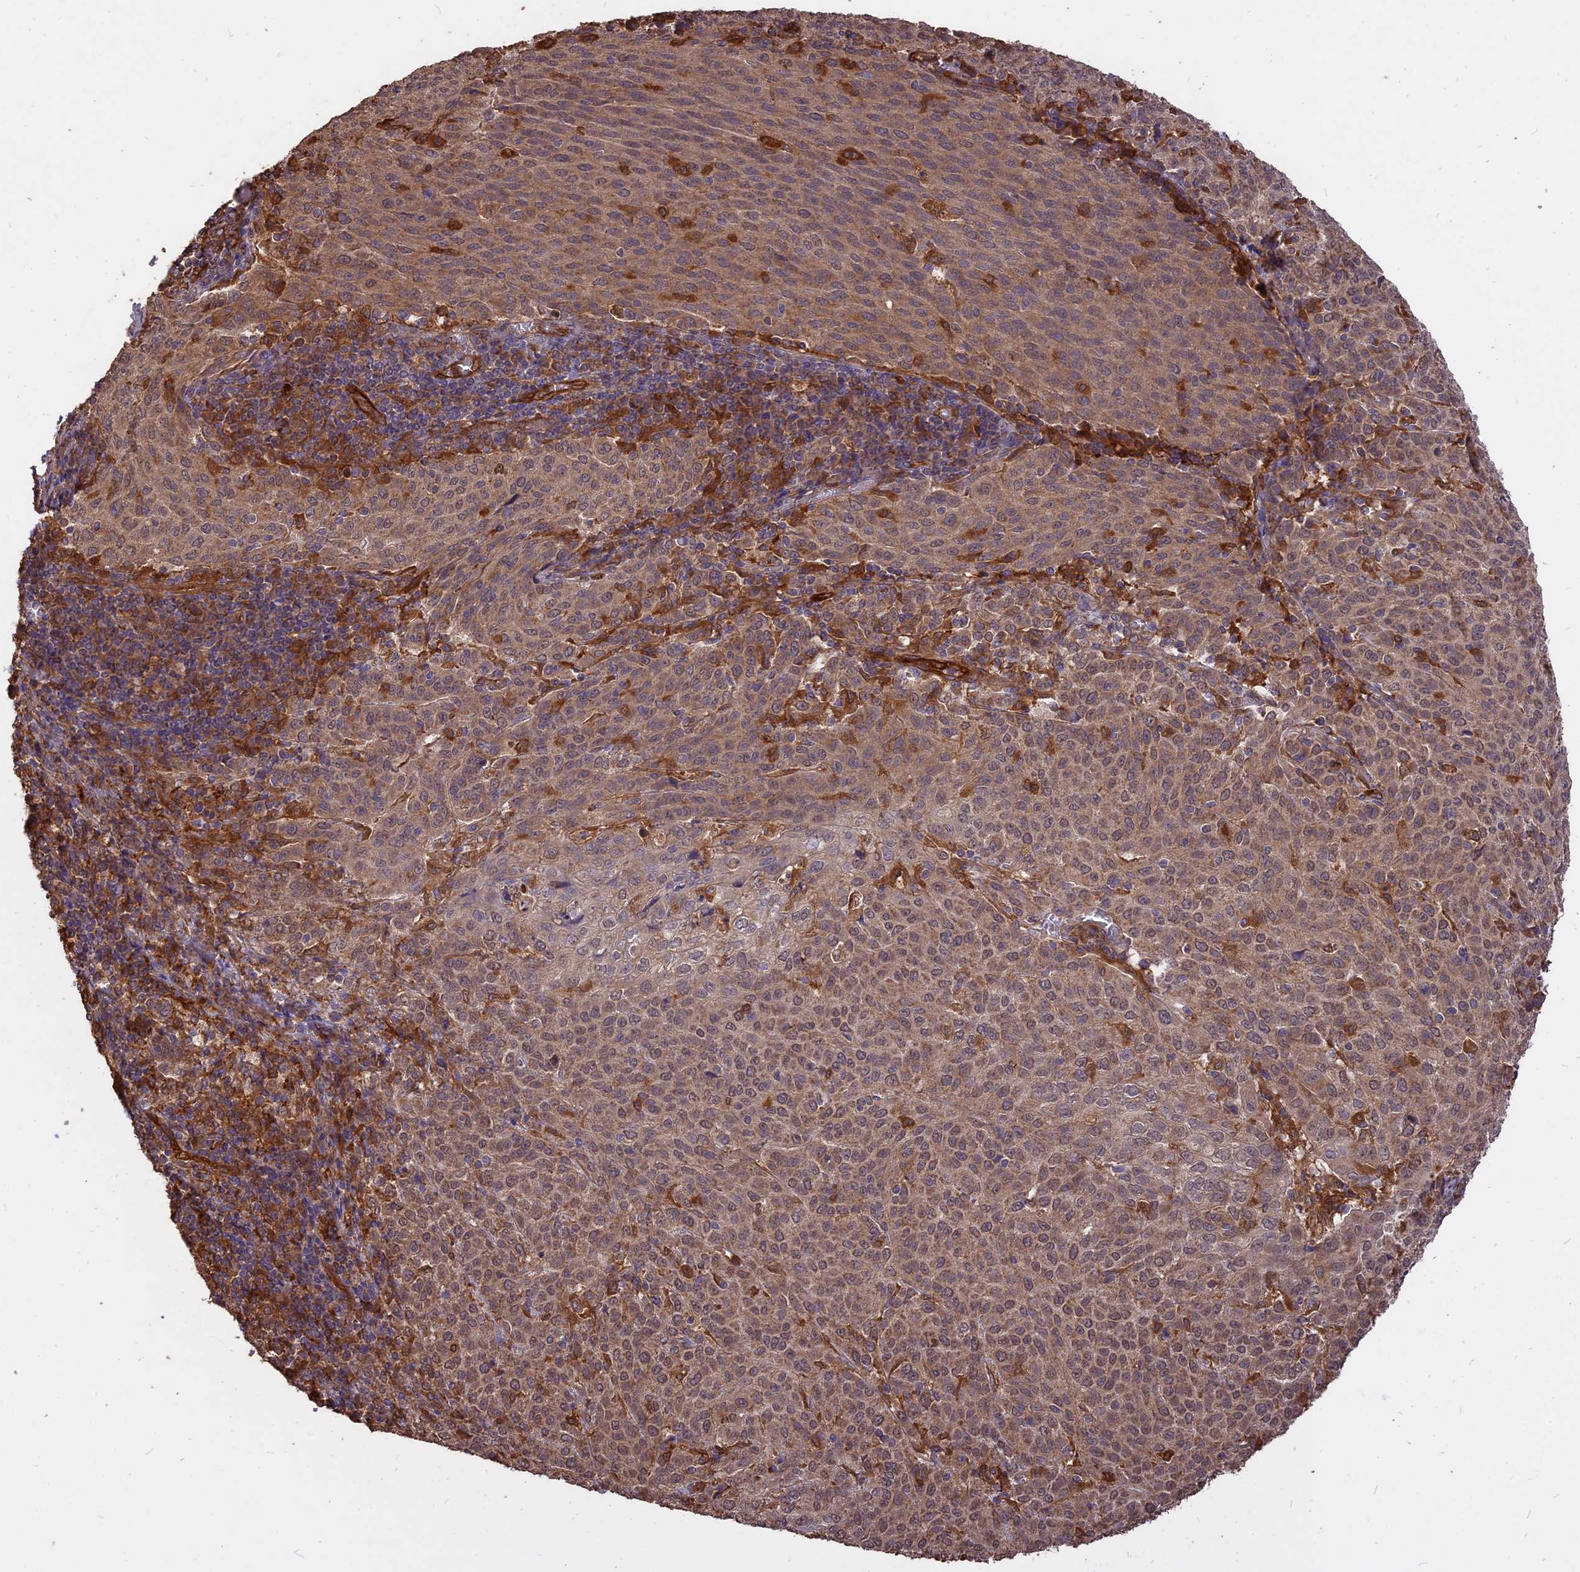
{"staining": {"intensity": "weak", "quantity": ">75%", "location": "cytoplasmic/membranous"}, "tissue": "cervical cancer", "cell_type": "Tumor cells", "image_type": "cancer", "snomed": [{"axis": "morphology", "description": "Squamous cell carcinoma, NOS"}, {"axis": "topography", "description": "Cervix"}], "caption": "Tumor cells demonstrate weak cytoplasmic/membranous expression in approximately >75% of cells in cervical squamous cell carcinoma.", "gene": "SAC3D1", "patient": {"sex": "female", "age": 46}}